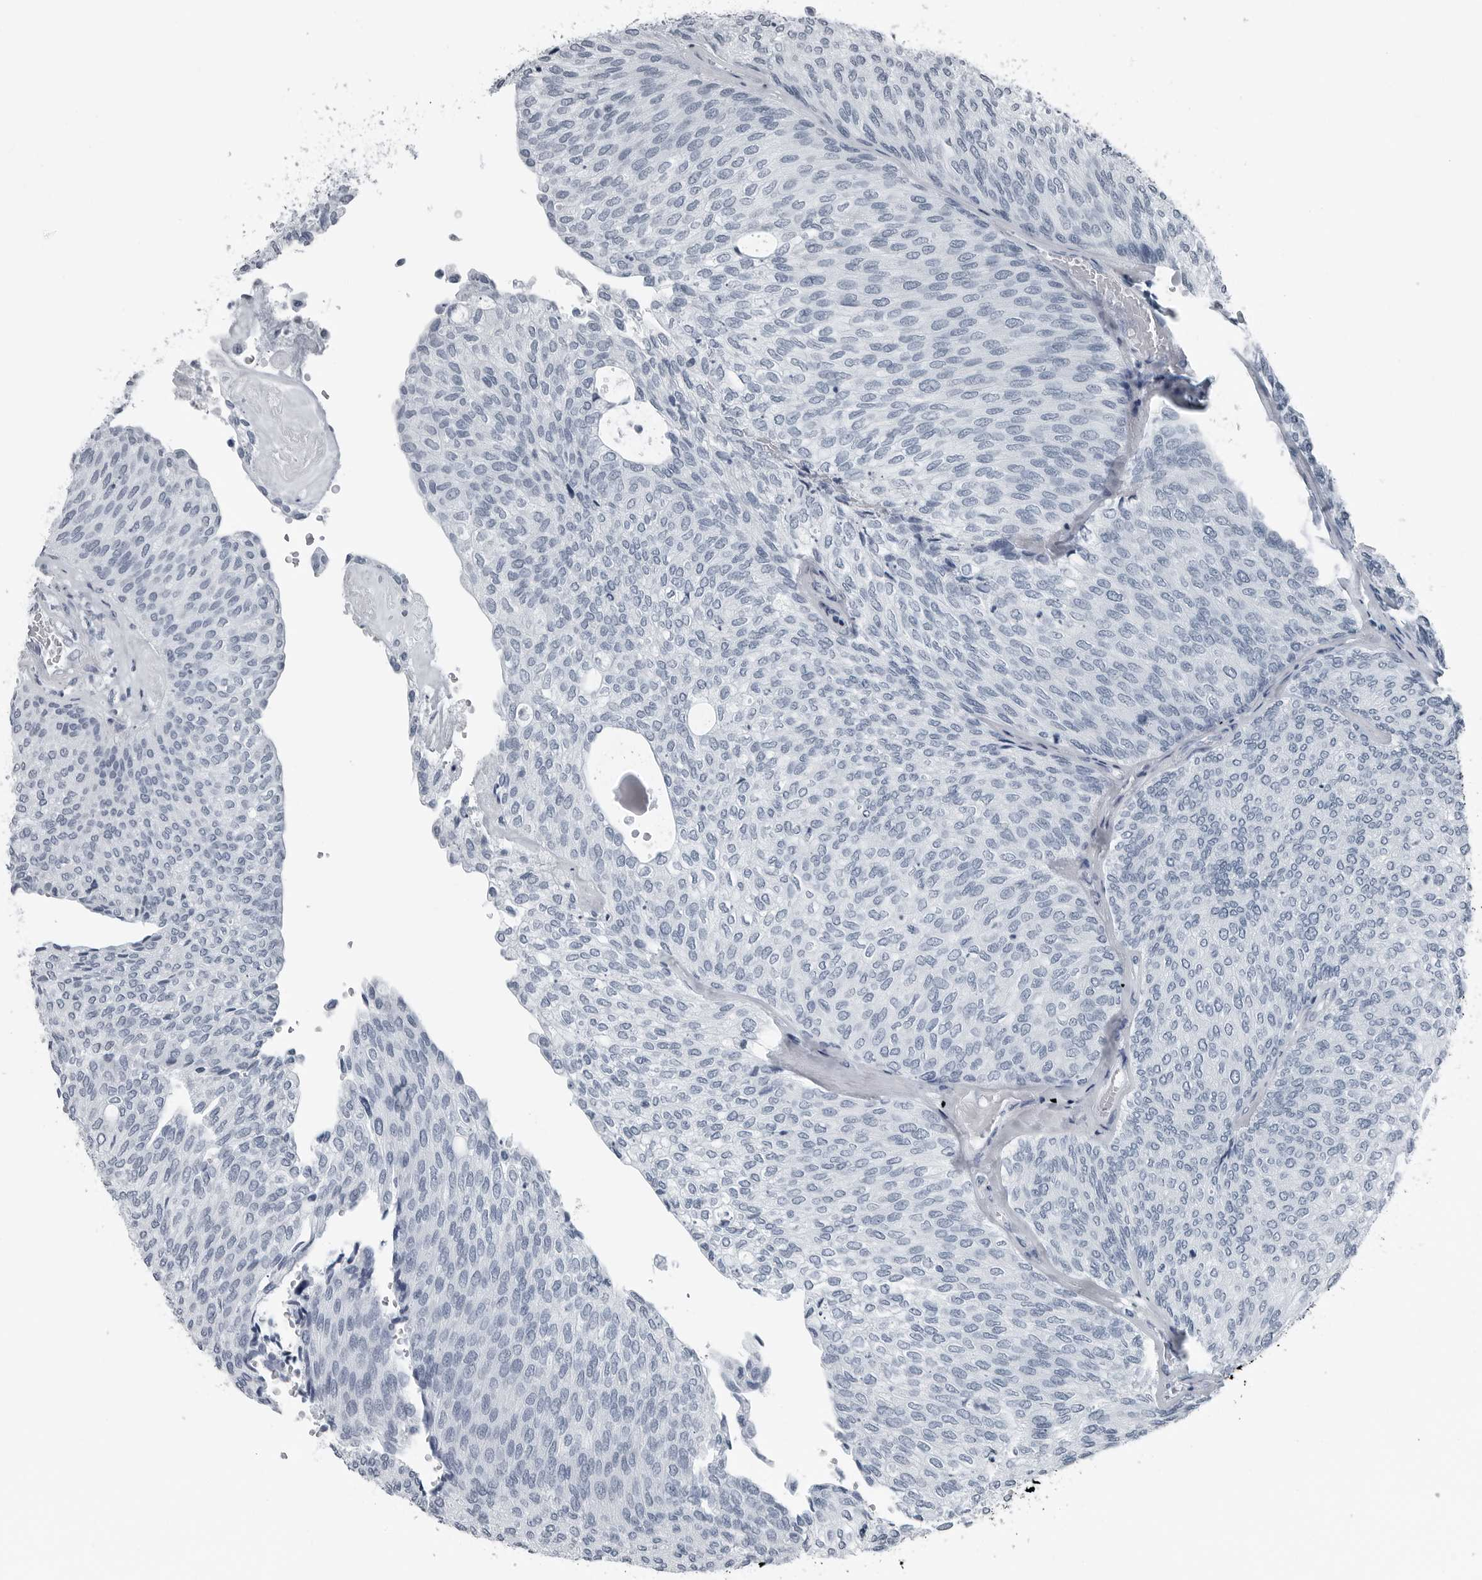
{"staining": {"intensity": "negative", "quantity": "none", "location": "none"}, "tissue": "urothelial cancer", "cell_type": "Tumor cells", "image_type": "cancer", "snomed": [{"axis": "morphology", "description": "Urothelial carcinoma, Low grade"}, {"axis": "topography", "description": "Urinary bladder"}], "caption": "IHC image of low-grade urothelial carcinoma stained for a protein (brown), which reveals no expression in tumor cells. (IHC, brightfield microscopy, high magnification).", "gene": "SPINK1", "patient": {"sex": "female", "age": 79}}